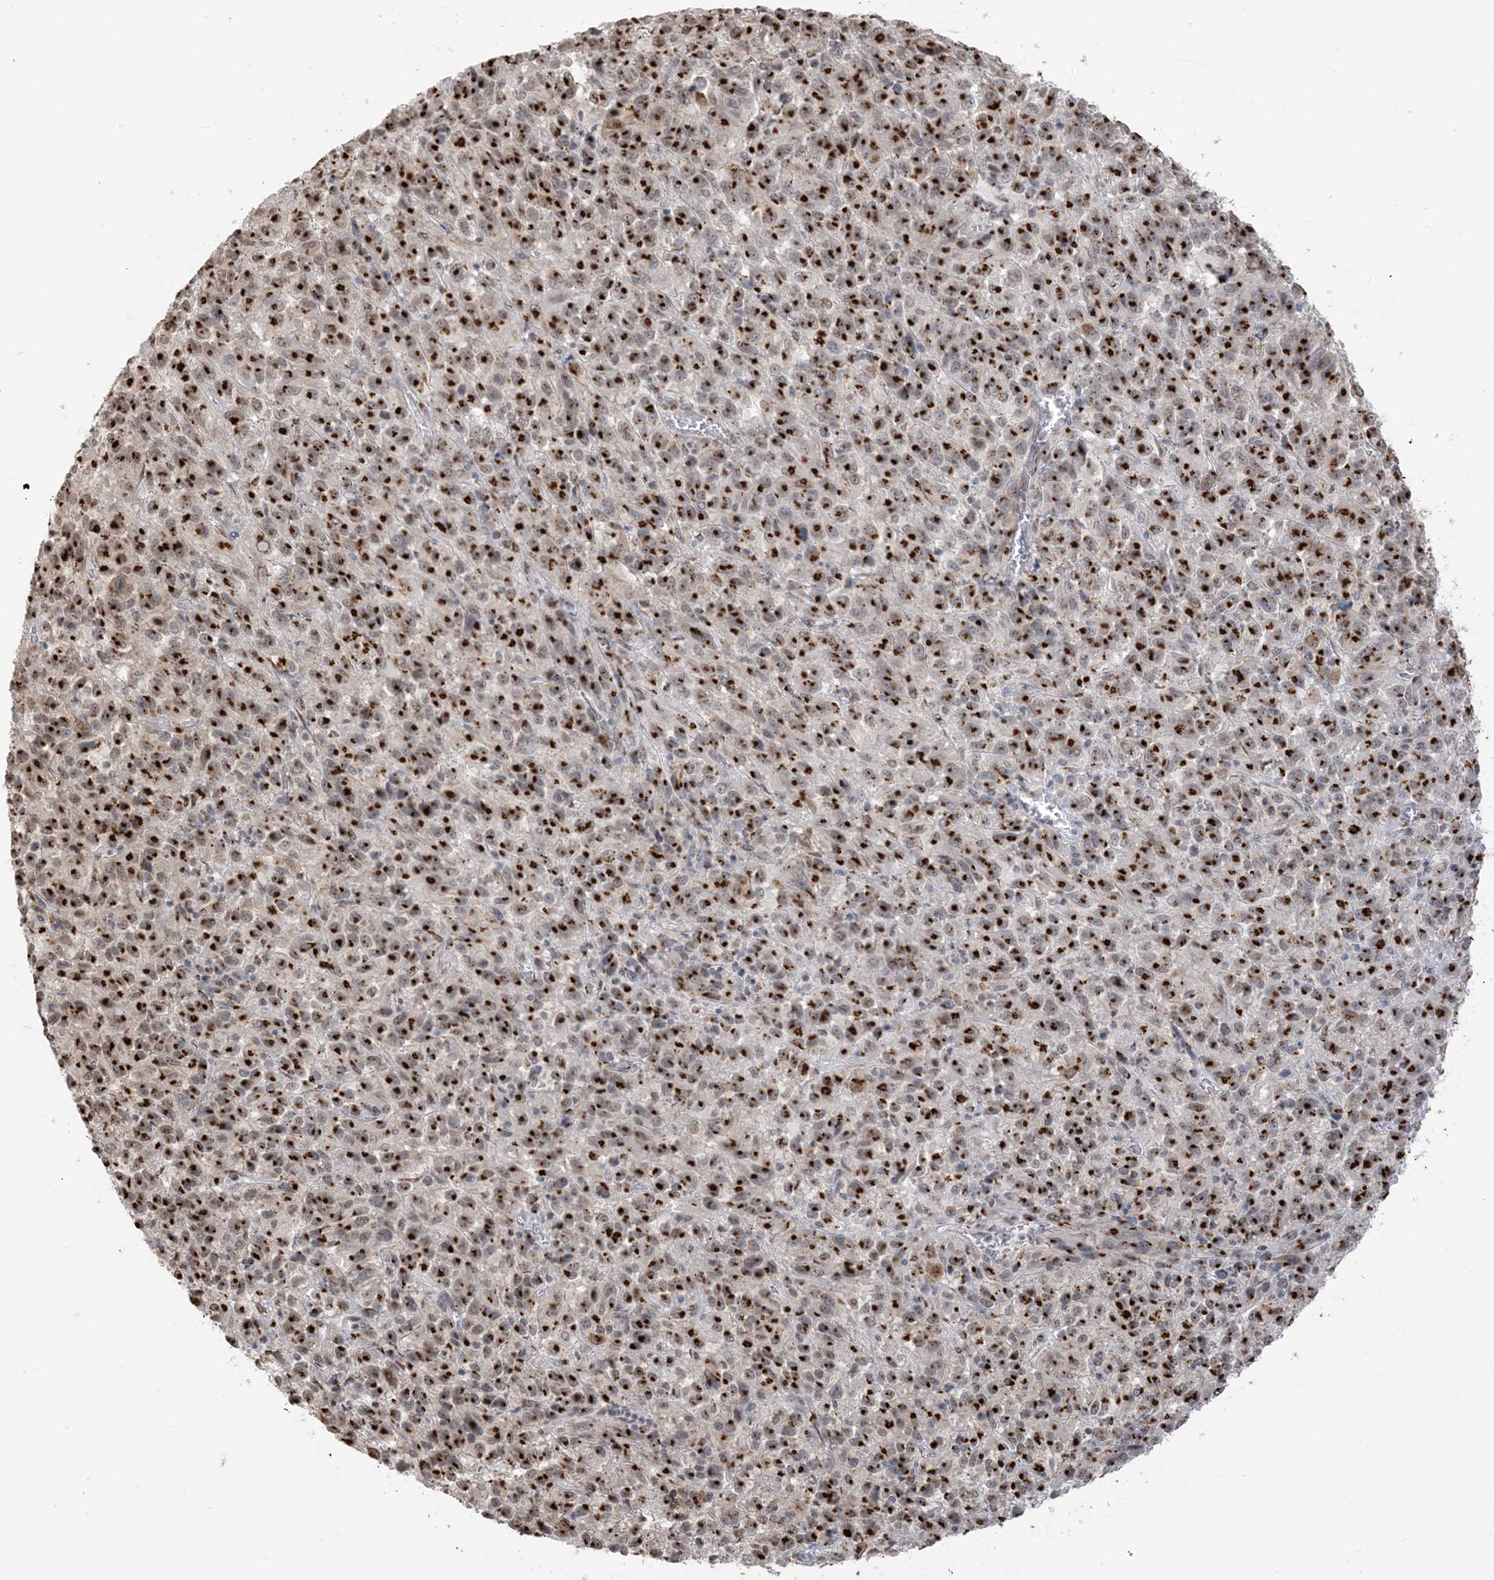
{"staining": {"intensity": "strong", "quantity": ">75%", "location": "cytoplasmic/membranous"}, "tissue": "melanoma", "cell_type": "Tumor cells", "image_type": "cancer", "snomed": [{"axis": "morphology", "description": "Malignant melanoma, Metastatic site"}, {"axis": "topography", "description": "Lung"}], "caption": "A high amount of strong cytoplasmic/membranous staining is present in approximately >75% of tumor cells in melanoma tissue.", "gene": "GPR107", "patient": {"sex": "male", "age": 64}}